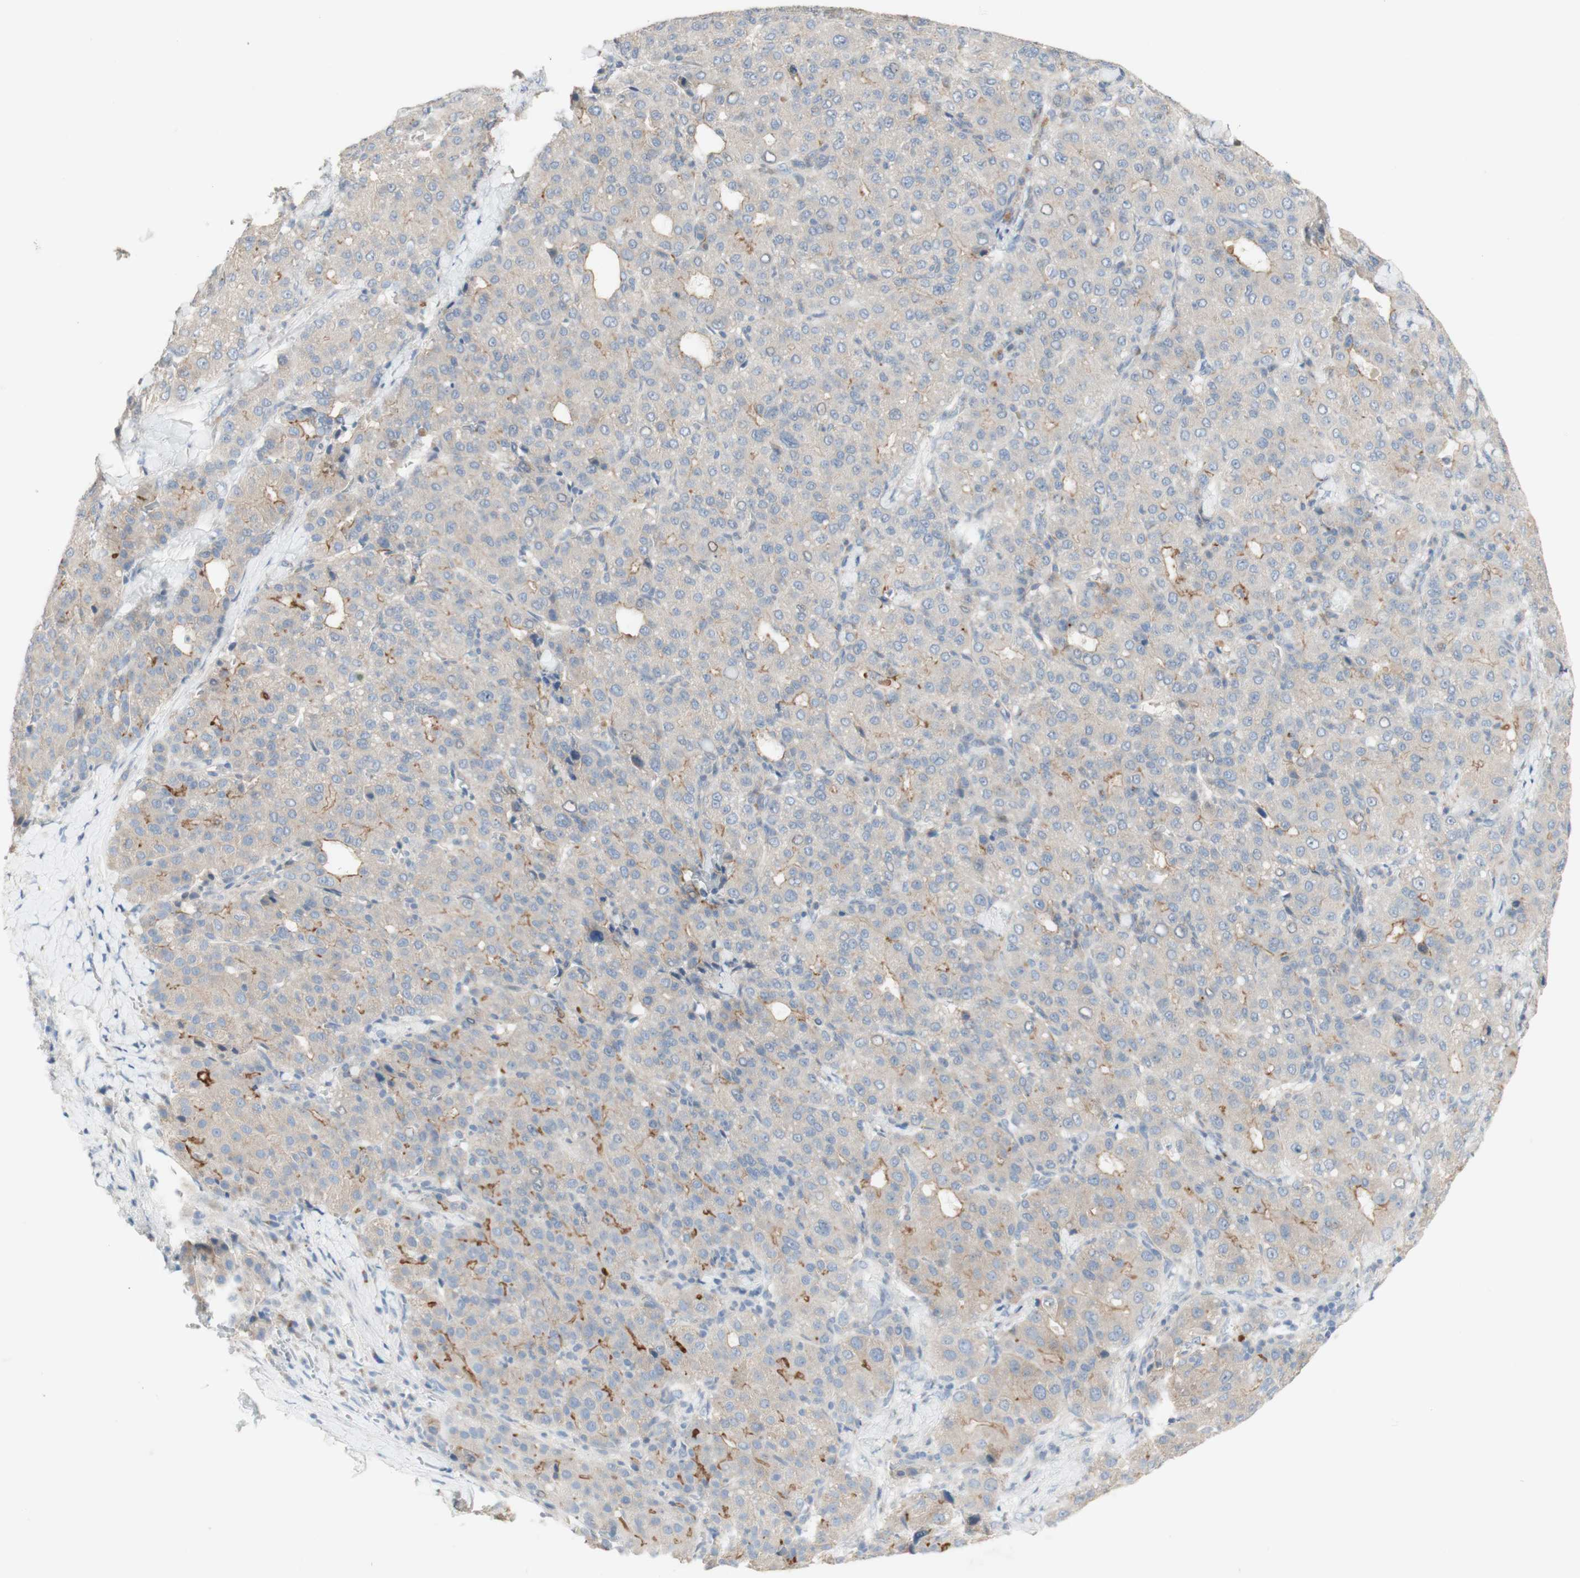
{"staining": {"intensity": "moderate", "quantity": "25%-75%", "location": "cytoplasmic/membranous"}, "tissue": "liver cancer", "cell_type": "Tumor cells", "image_type": "cancer", "snomed": [{"axis": "morphology", "description": "Carcinoma, Hepatocellular, NOS"}, {"axis": "topography", "description": "Liver"}], "caption": "A medium amount of moderate cytoplasmic/membranous expression is appreciated in about 25%-75% of tumor cells in liver cancer tissue.", "gene": "MANEA", "patient": {"sex": "male", "age": 65}}